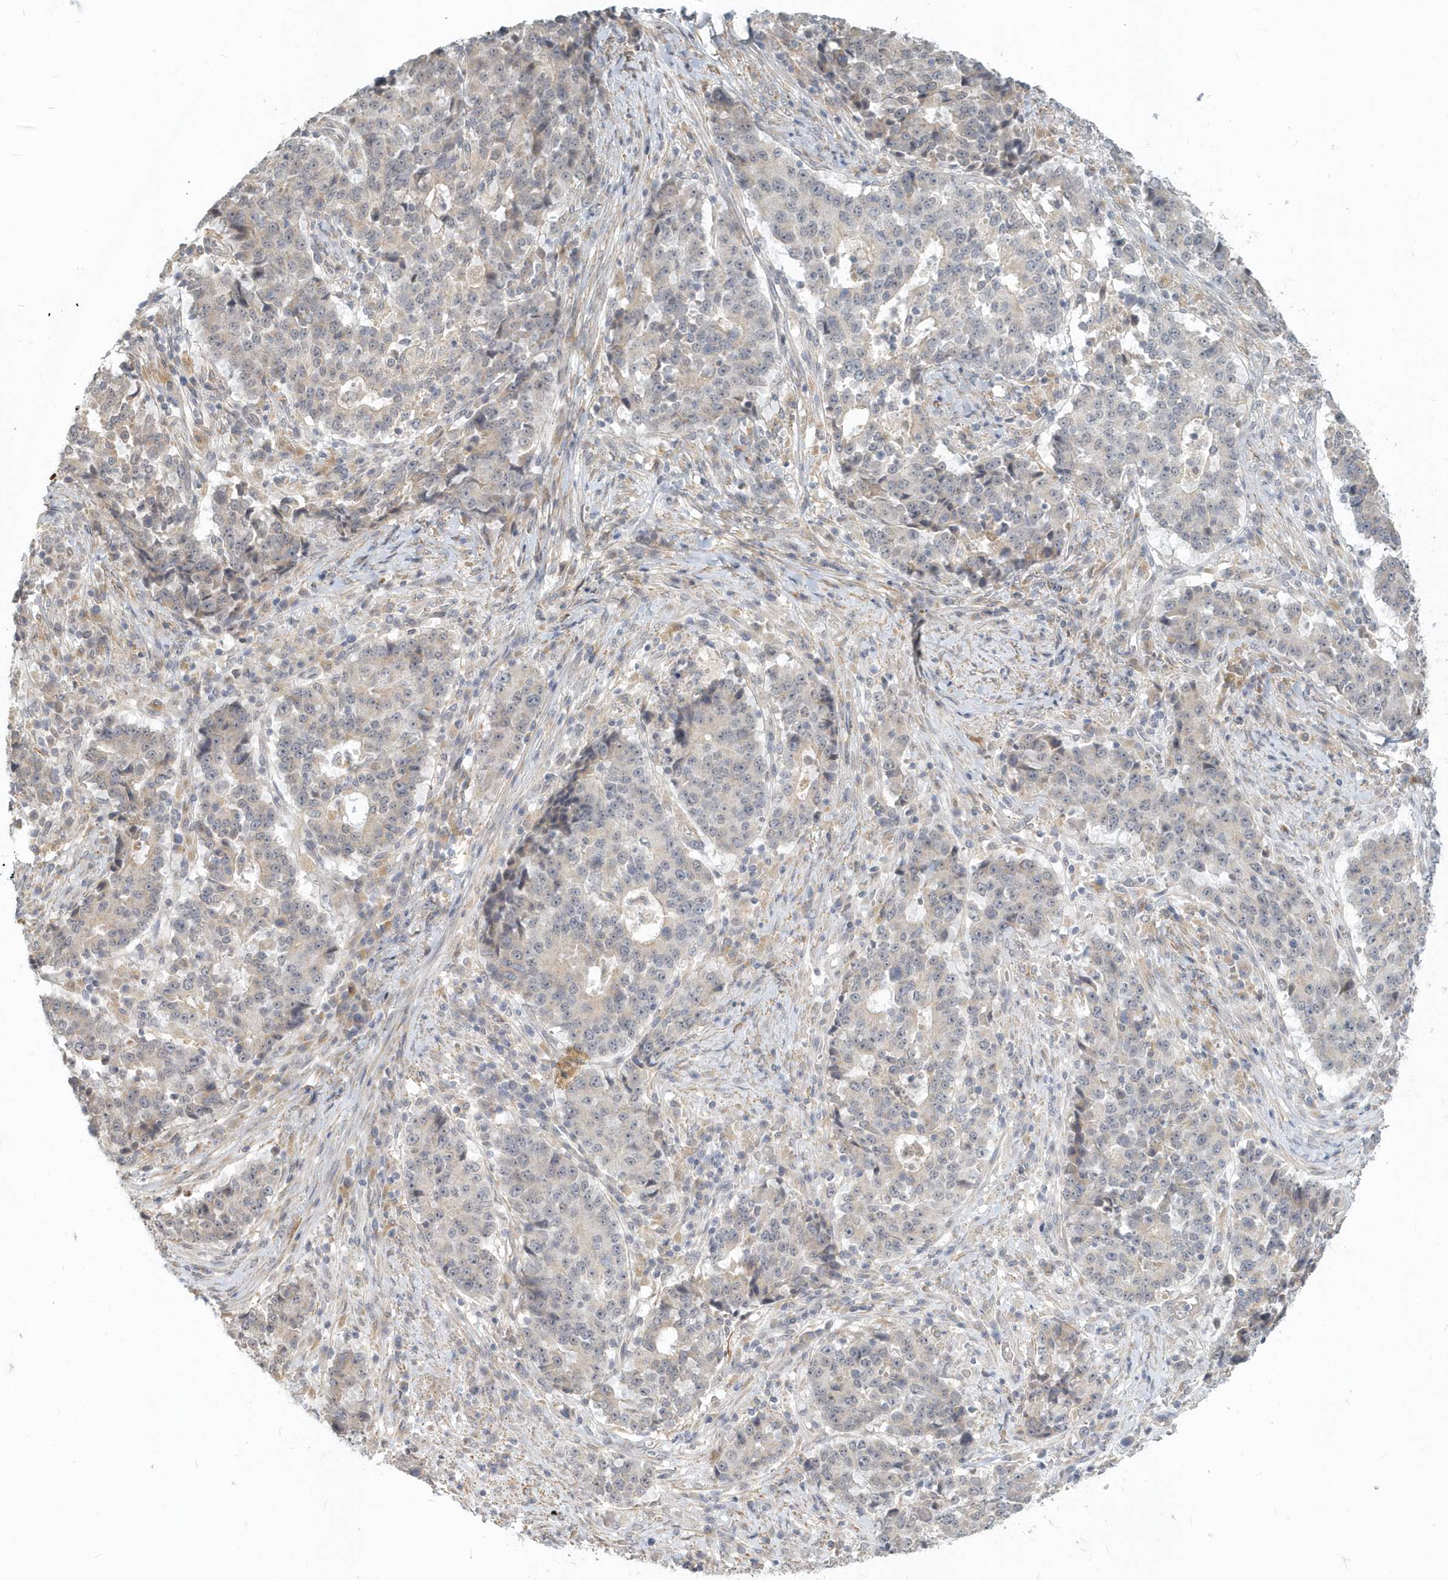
{"staining": {"intensity": "negative", "quantity": "none", "location": "none"}, "tissue": "stomach cancer", "cell_type": "Tumor cells", "image_type": "cancer", "snomed": [{"axis": "morphology", "description": "Adenocarcinoma, NOS"}, {"axis": "topography", "description": "Stomach"}], "caption": "IHC image of neoplastic tissue: human adenocarcinoma (stomach) stained with DAB (3,3'-diaminobenzidine) demonstrates no significant protein positivity in tumor cells. (Stains: DAB immunohistochemistry (IHC) with hematoxylin counter stain, Microscopy: brightfield microscopy at high magnification).", "gene": "NAPB", "patient": {"sex": "male", "age": 59}}